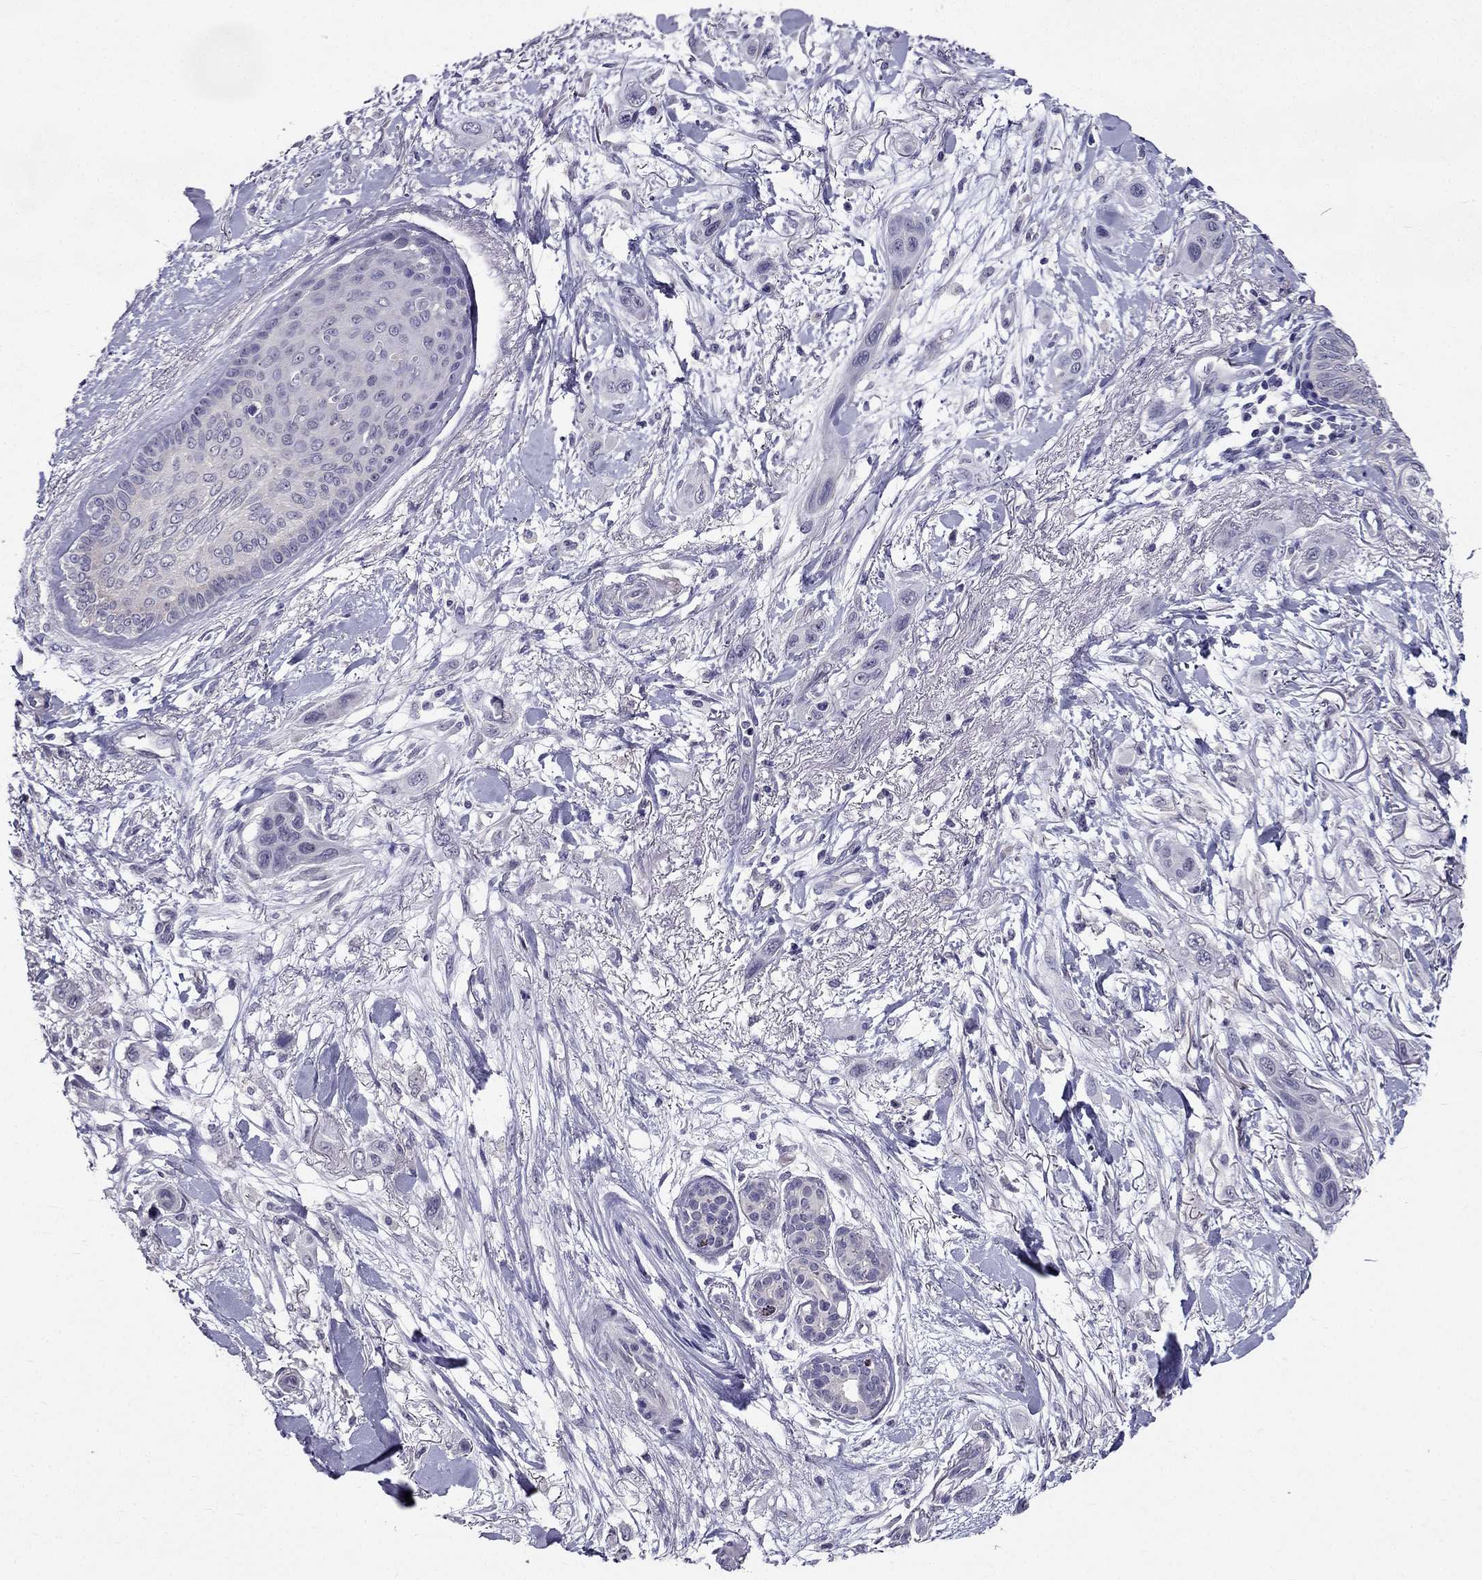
{"staining": {"intensity": "negative", "quantity": "none", "location": "none"}, "tissue": "skin cancer", "cell_type": "Tumor cells", "image_type": "cancer", "snomed": [{"axis": "morphology", "description": "Squamous cell carcinoma, NOS"}, {"axis": "topography", "description": "Skin"}], "caption": "Immunohistochemistry photomicrograph of neoplastic tissue: human squamous cell carcinoma (skin) stained with DAB exhibits no significant protein expression in tumor cells.", "gene": "DUSP15", "patient": {"sex": "male", "age": 79}}